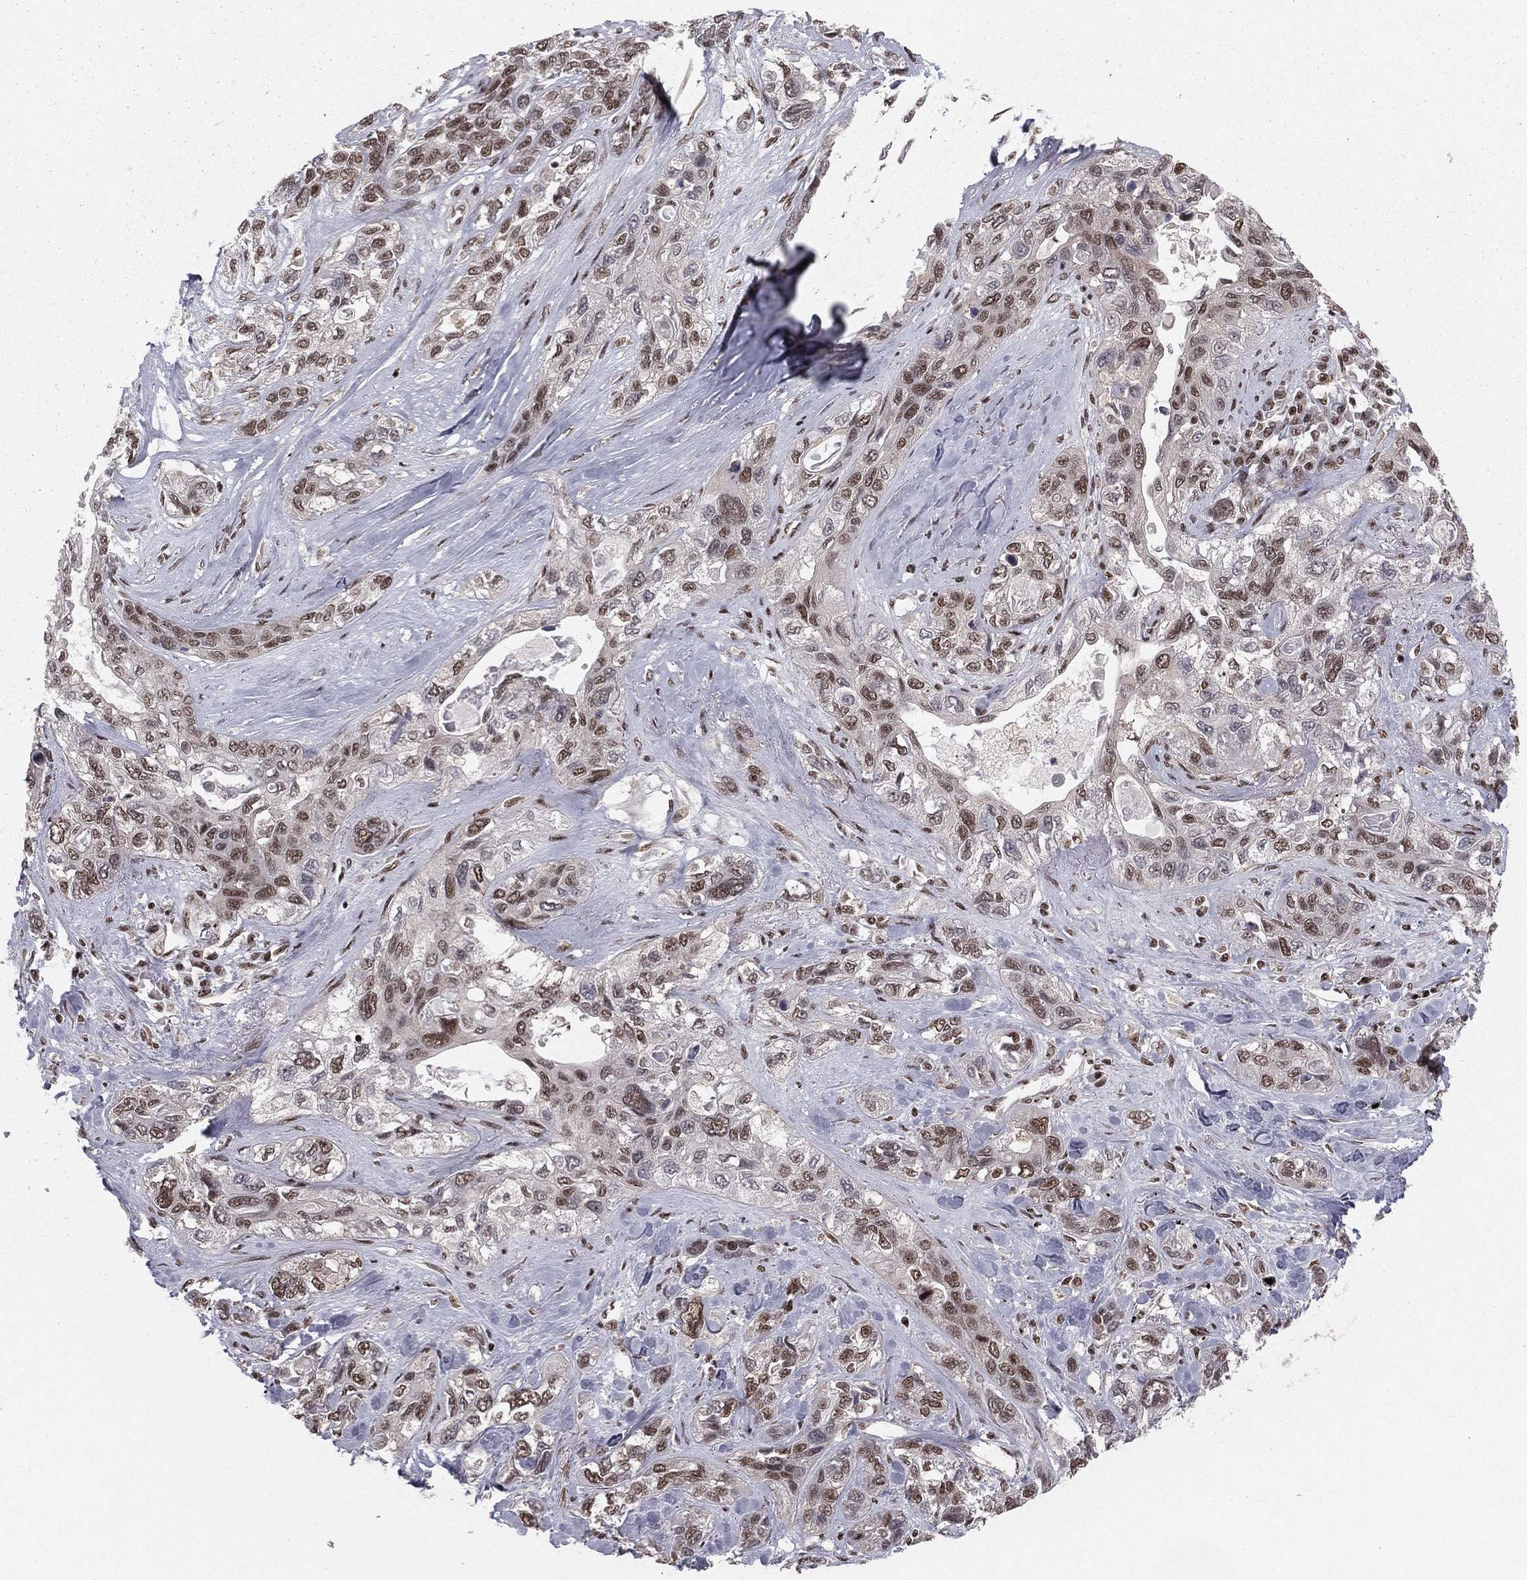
{"staining": {"intensity": "moderate", "quantity": "<25%", "location": "nuclear"}, "tissue": "lung cancer", "cell_type": "Tumor cells", "image_type": "cancer", "snomed": [{"axis": "morphology", "description": "Squamous cell carcinoma, NOS"}, {"axis": "topography", "description": "Lung"}], "caption": "Brown immunohistochemical staining in human lung squamous cell carcinoma demonstrates moderate nuclear positivity in approximately <25% of tumor cells.", "gene": "NFYB", "patient": {"sex": "female", "age": 70}}